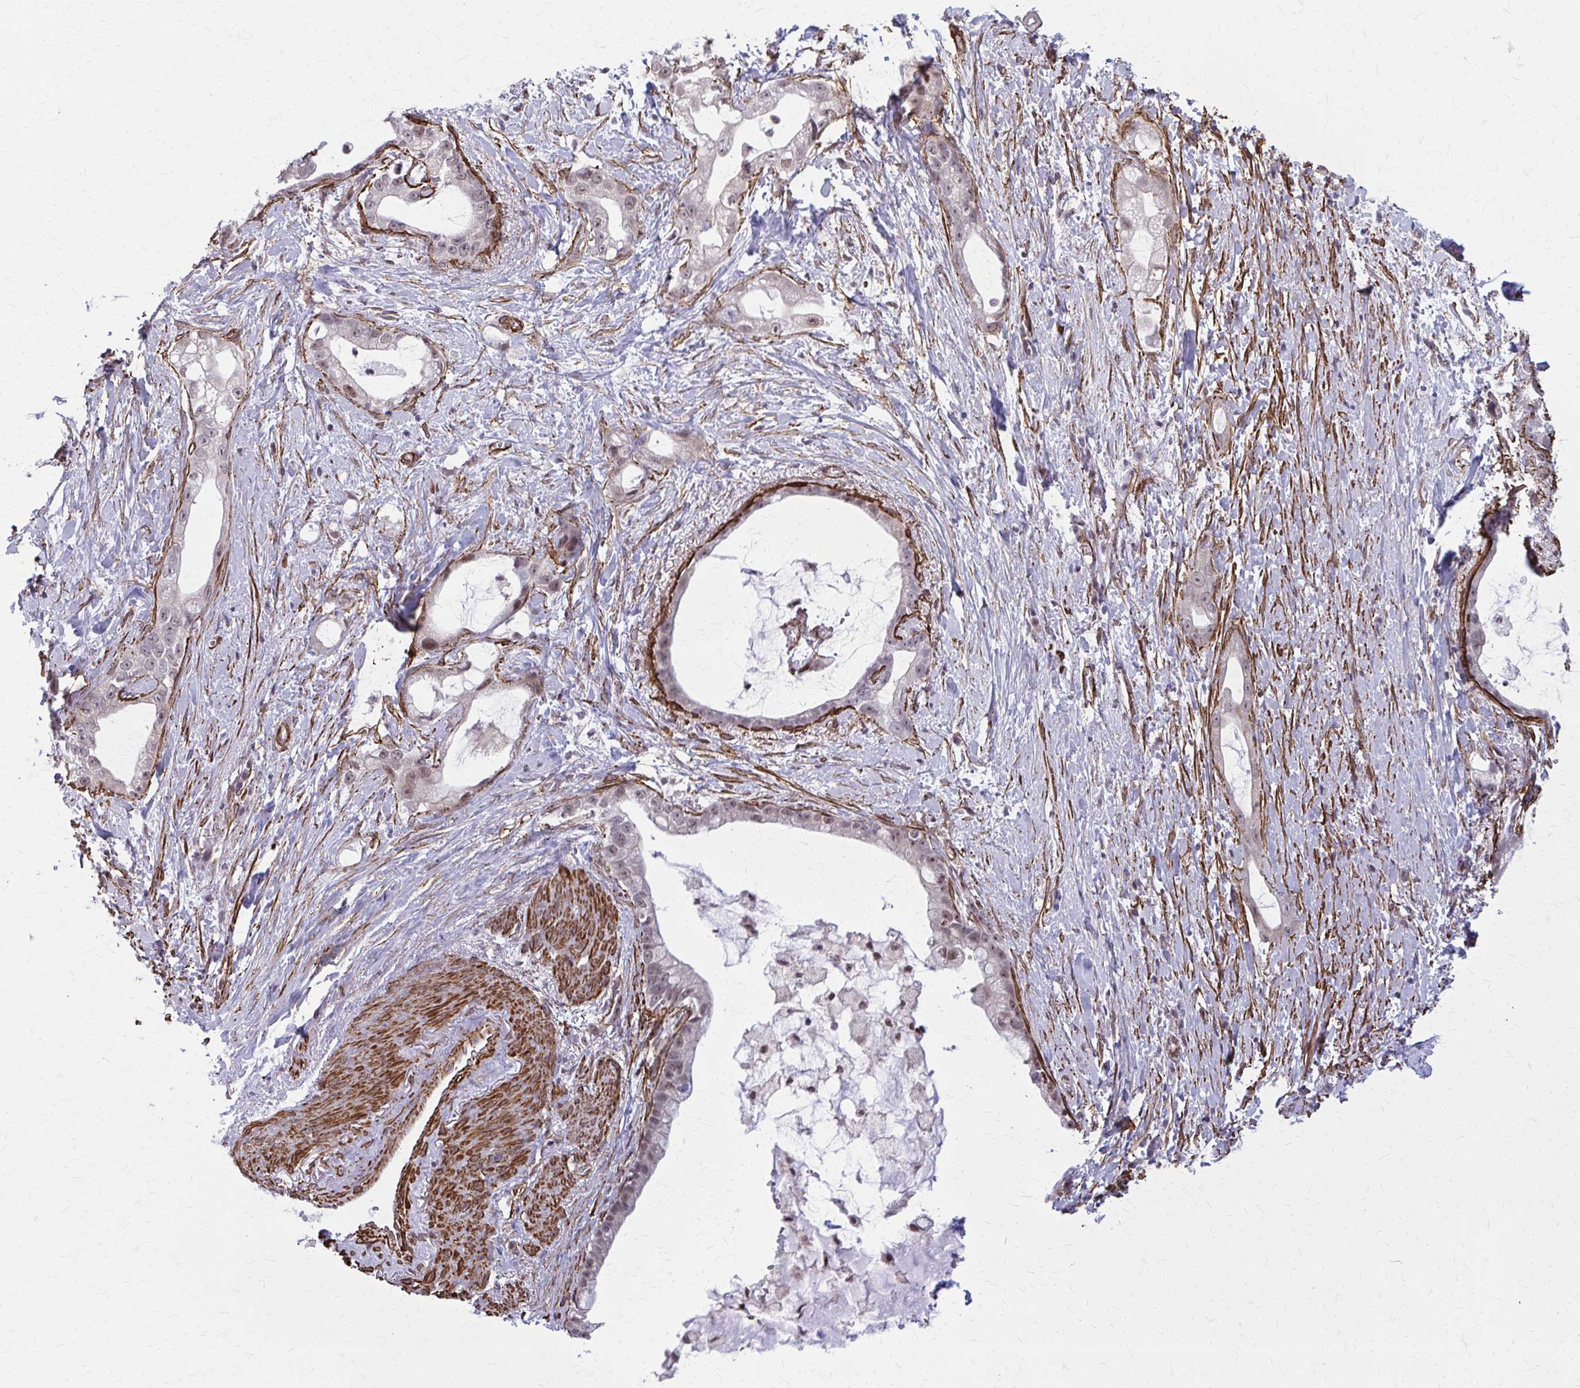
{"staining": {"intensity": "weak", "quantity": "25%-75%", "location": "nuclear"}, "tissue": "stomach cancer", "cell_type": "Tumor cells", "image_type": "cancer", "snomed": [{"axis": "morphology", "description": "Adenocarcinoma, NOS"}, {"axis": "topography", "description": "Stomach"}], "caption": "The immunohistochemical stain labels weak nuclear expression in tumor cells of stomach cancer (adenocarcinoma) tissue.", "gene": "NRBF2", "patient": {"sex": "male", "age": 55}}